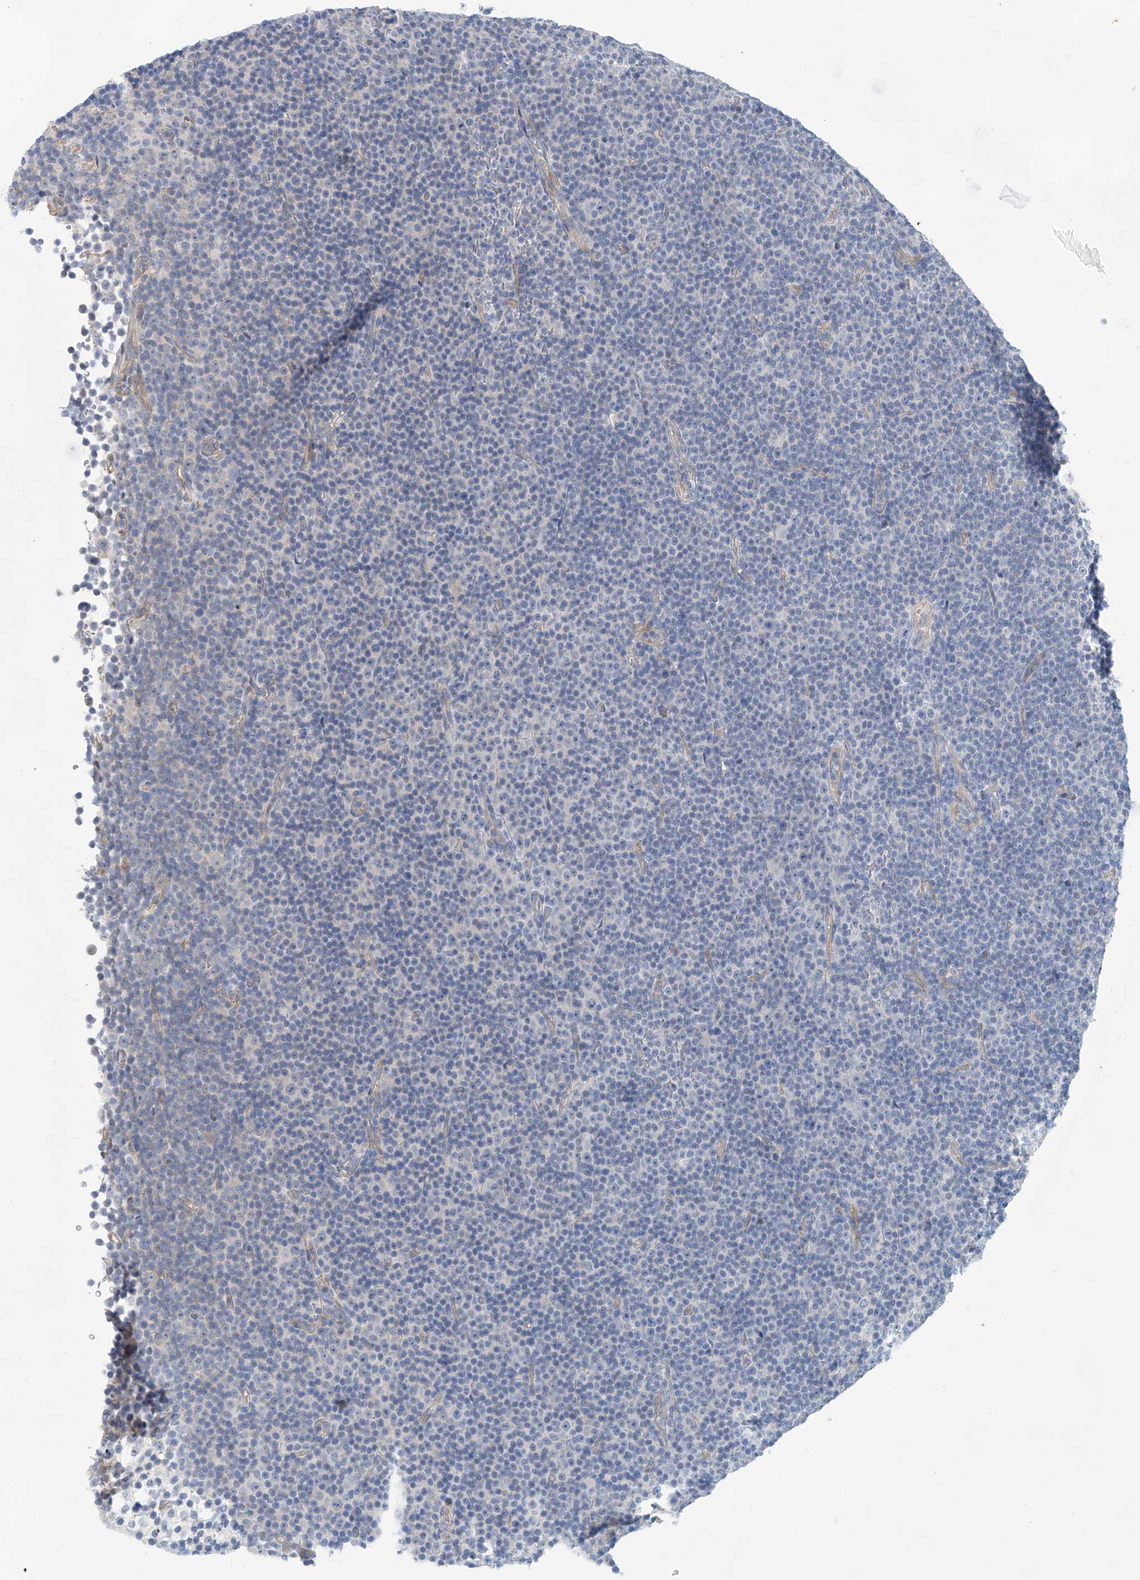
{"staining": {"intensity": "negative", "quantity": "none", "location": "none"}, "tissue": "lymphoma", "cell_type": "Tumor cells", "image_type": "cancer", "snomed": [{"axis": "morphology", "description": "Malignant lymphoma, non-Hodgkin's type, Low grade"}, {"axis": "topography", "description": "Lymph node"}], "caption": "IHC micrograph of neoplastic tissue: human lymphoma stained with DAB (3,3'-diaminobenzidine) demonstrates no significant protein positivity in tumor cells.", "gene": "PIK3C2B", "patient": {"sex": "female", "age": 67}}